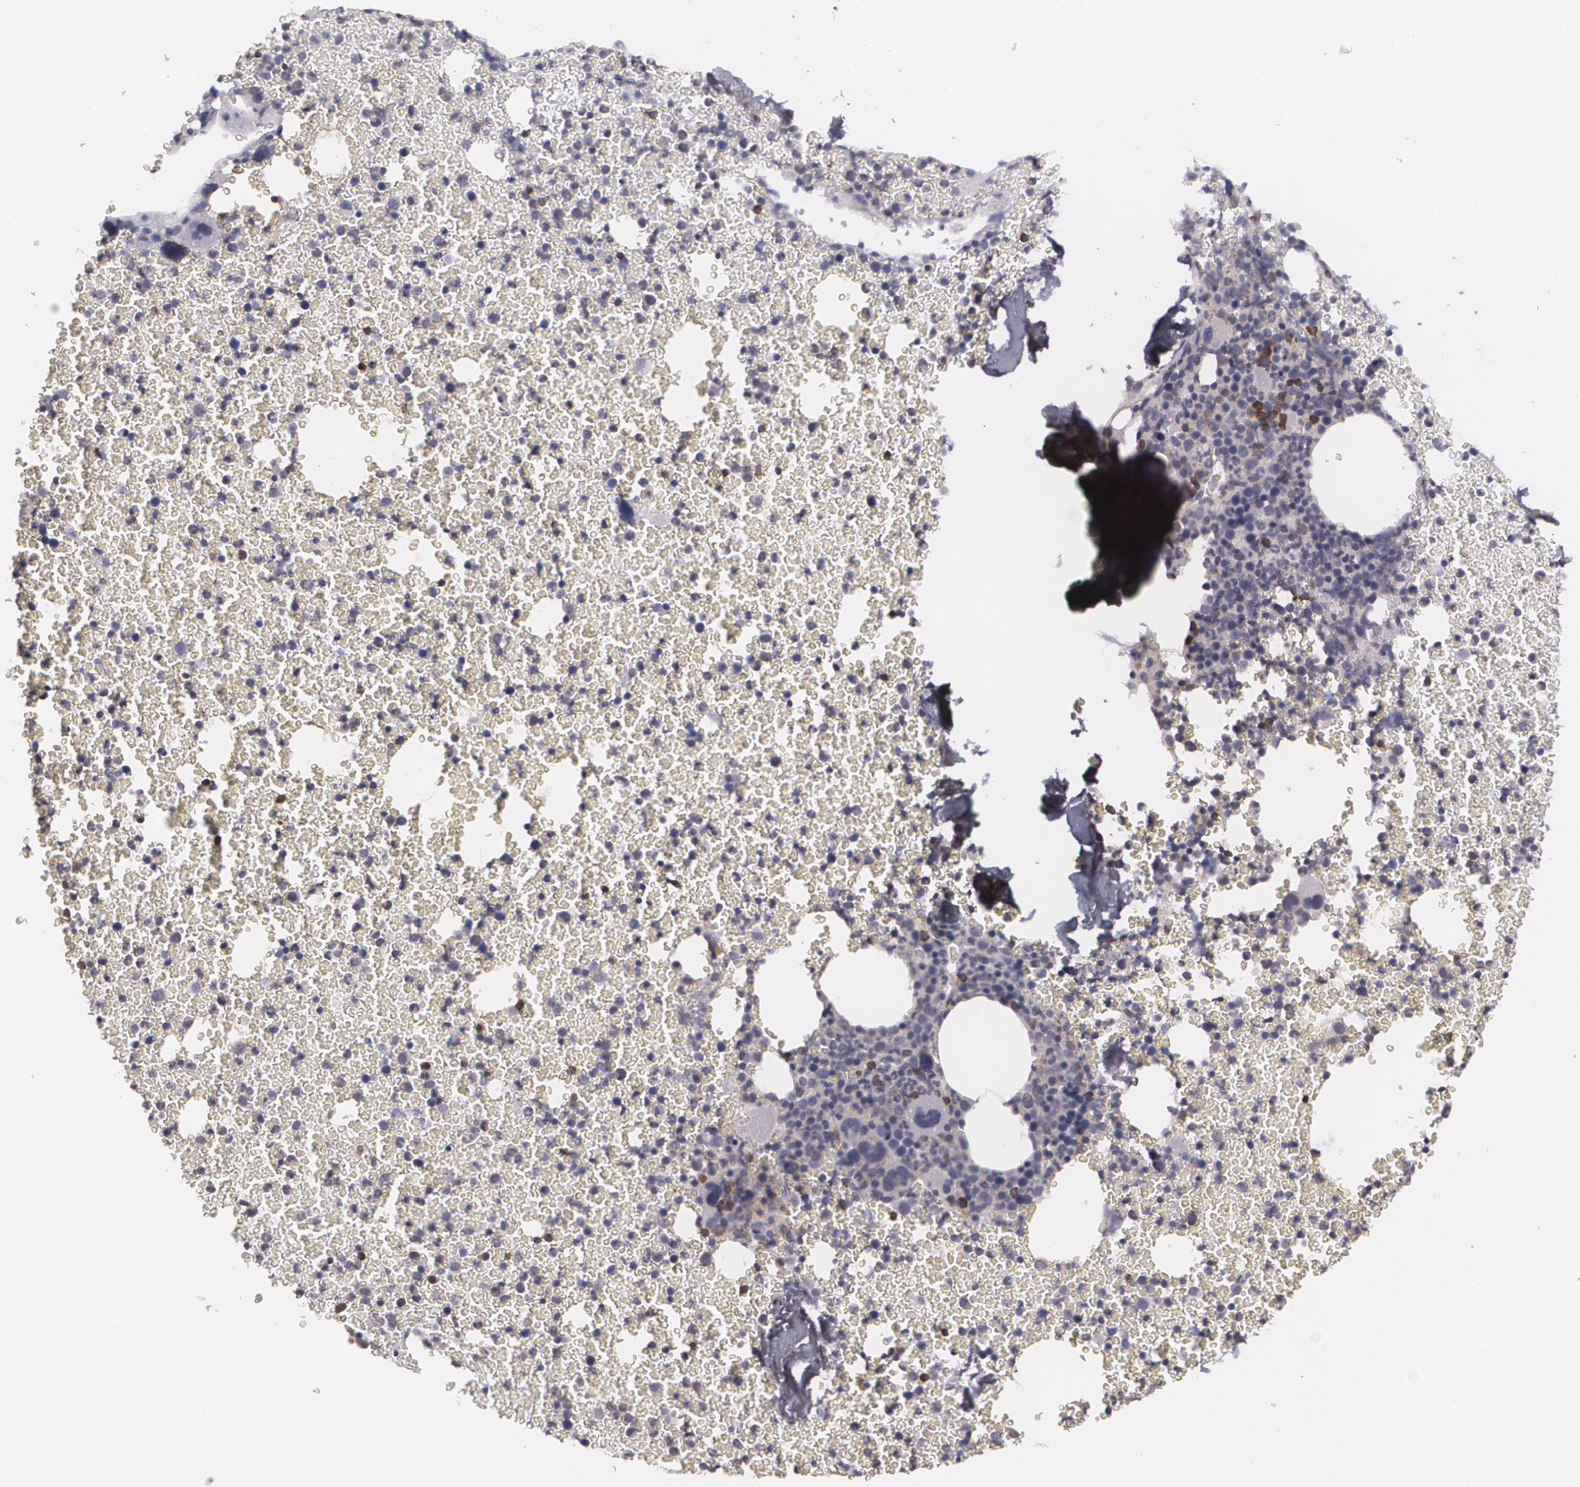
{"staining": {"intensity": "moderate", "quantity": "<25%", "location": "cytoplasmic/membranous"}, "tissue": "bone marrow", "cell_type": "Hematopoietic cells", "image_type": "normal", "snomed": [{"axis": "morphology", "description": "Normal tissue, NOS"}, {"axis": "topography", "description": "Bone marrow"}], "caption": "High-magnification brightfield microscopy of benign bone marrow stained with DAB (3,3'-diaminobenzidine) (brown) and counterstained with hematoxylin (blue). hematopoietic cells exhibit moderate cytoplasmic/membranous staining is appreciated in about<25% of cells. (Brightfield microscopy of DAB IHC at high magnification).", "gene": "BIN1", "patient": {"sex": "female", "age": 41}}